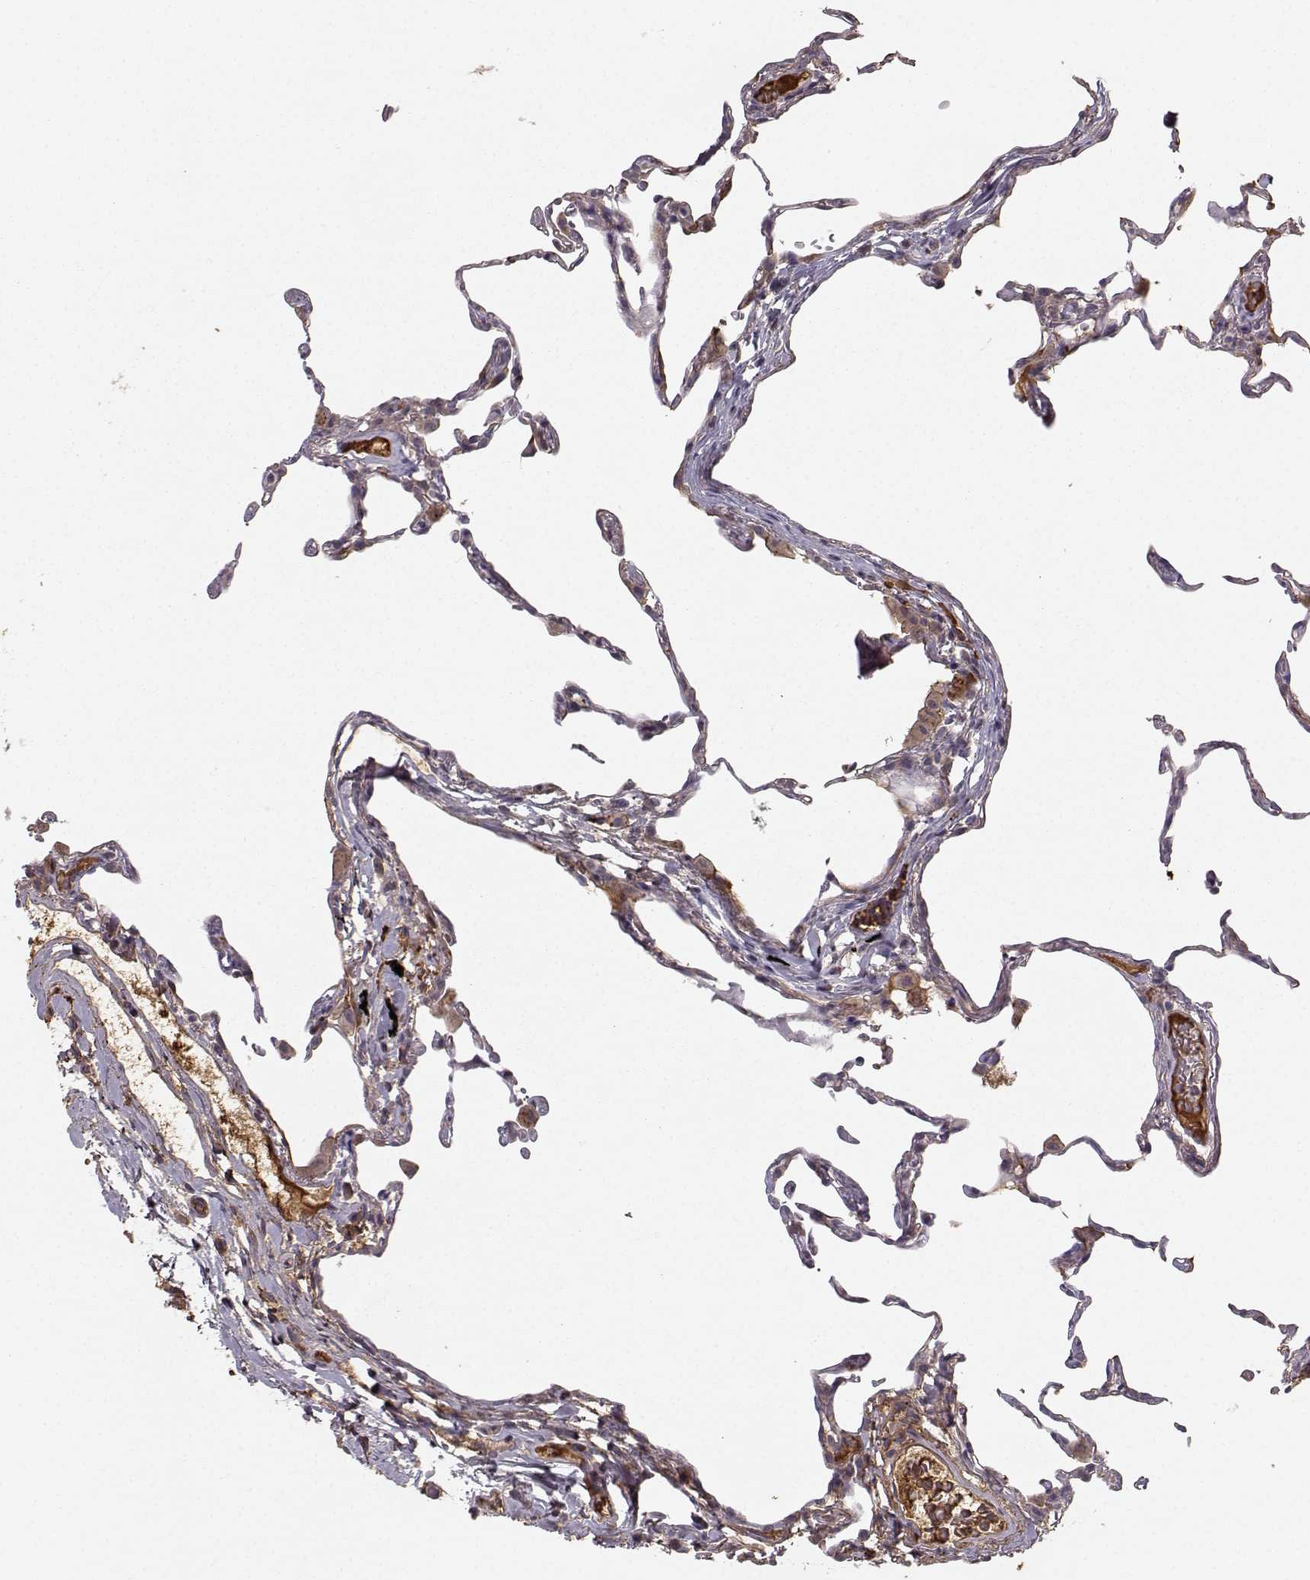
{"staining": {"intensity": "moderate", "quantity": "25%-75%", "location": "cytoplasmic/membranous"}, "tissue": "lung", "cell_type": "Alveolar cells", "image_type": "normal", "snomed": [{"axis": "morphology", "description": "Normal tissue, NOS"}, {"axis": "topography", "description": "Lung"}], "caption": "Protein staining by IHC exhibits moderate cytoplasmic/membranous expression in approximately 25%-75% of alveolar cells in normal lung. (DAB (3,3'-diaminobenzidine) IHC, brown staining for protein, blue staining for nuclei).", "gene": "WNT6", "patient": {"sex": "female", "age": 57}}